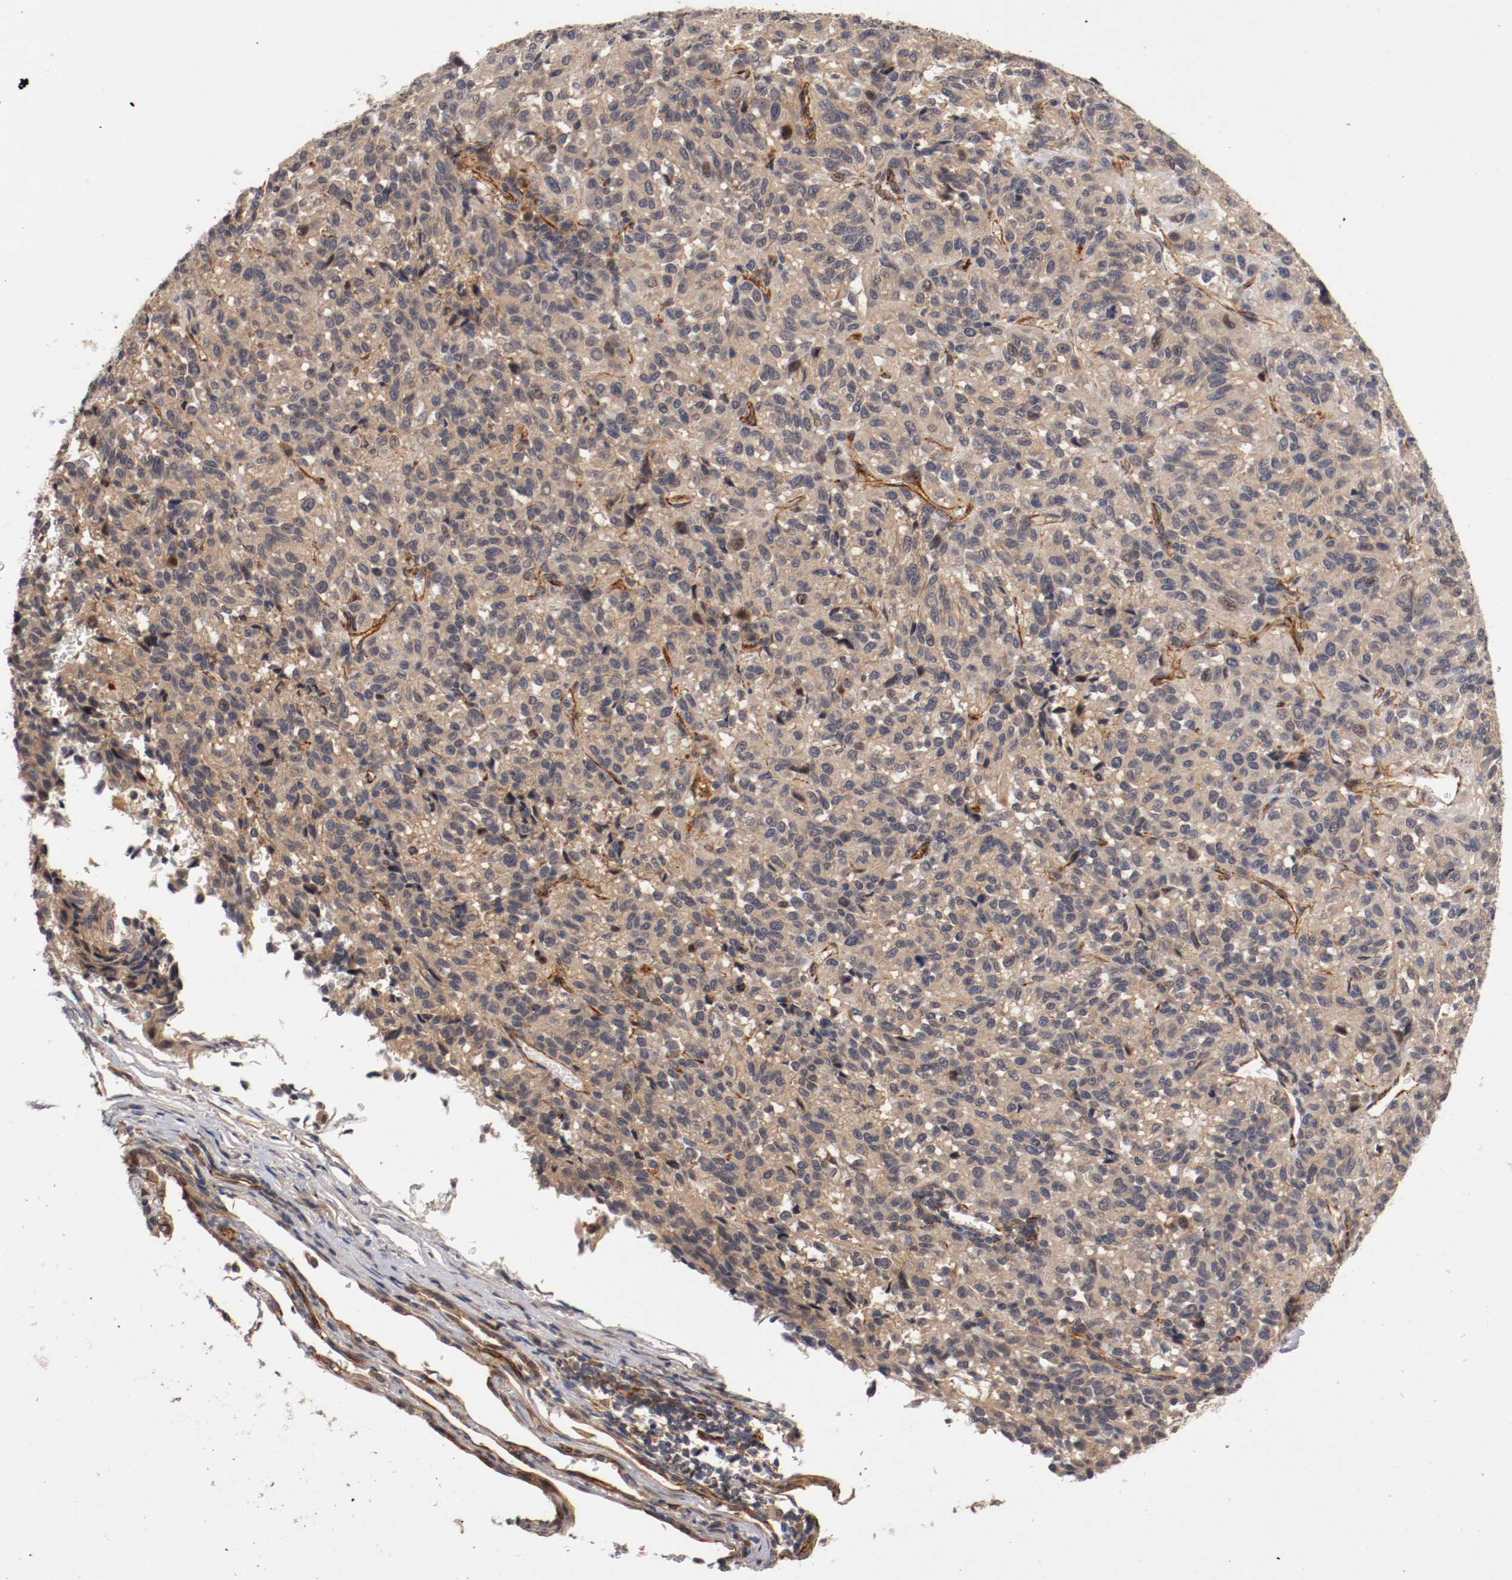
{"staining": {"intensity": "weak", "quantity": ">75%", "location": "cytoplasmic/membranous"}, "tissue": "melanoma", "cell_type": "Tumor cells", "image_type": "cancer", "snomed": [{"axis": "morphology", "description": "Malignant melanoma, Metastatic site"}, {"axis": "topography", "description": "Lung"}], "caption": "Protein expression by immunohistochemistry displays weak cytoplasmic/membranous expression in approximately >75% of tumor cells in malignant melanoma (metastatic site). The staining is performed using DAB brown chromogen to label protein expression. The nuclei are counter-stained blue using hematoxylin.", "gene": "TYK2", "patient": {"sex": "male", "age": 64}}